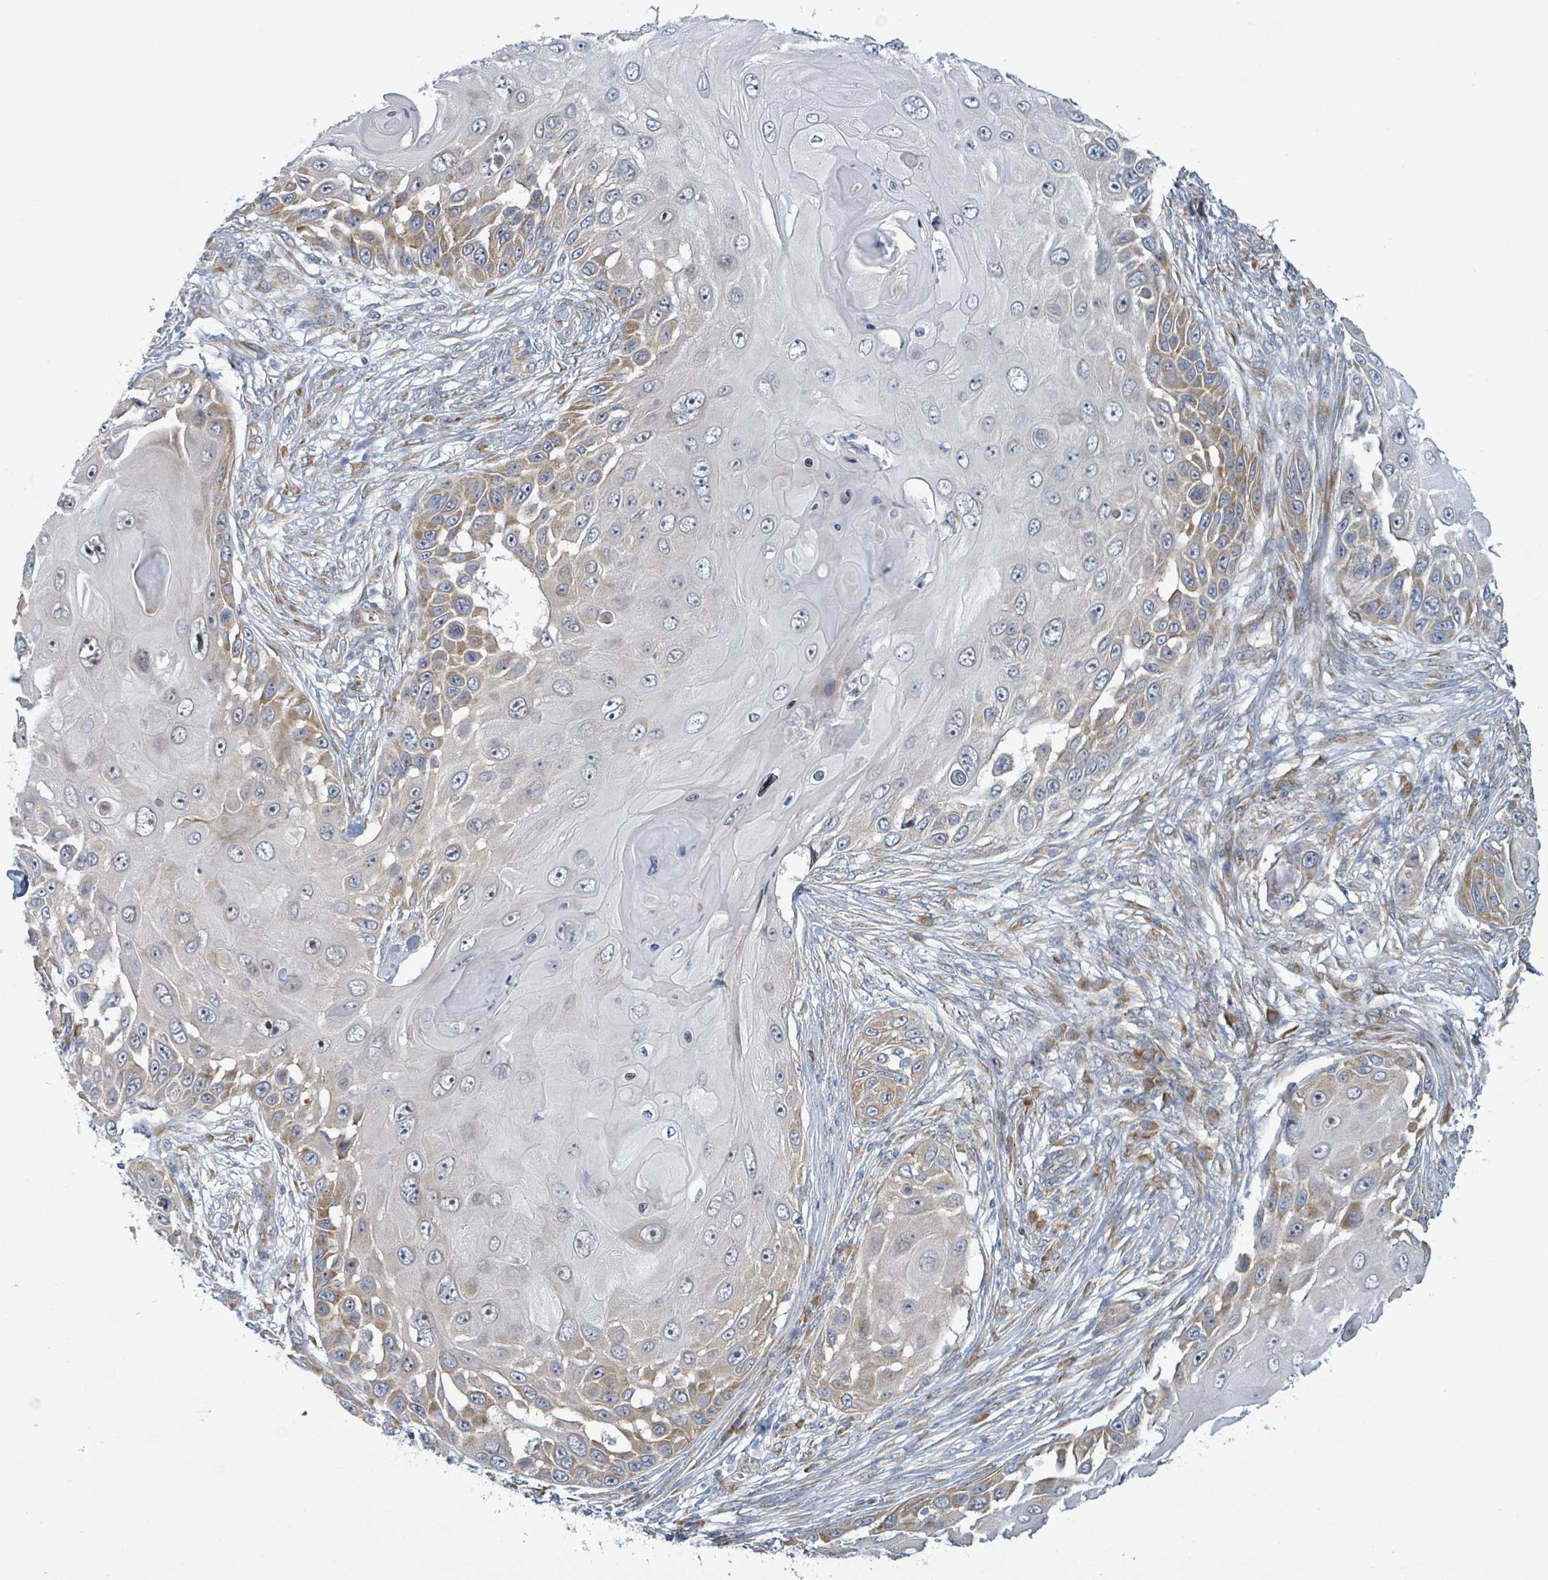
{"staining": {"intensity": "moderate", "quantity": "25%-75%", "location": "cytoplasmic/membranous"}, "tissue": "skin cancer", "cell_type": "Tumor cells", "image_type": "cancer", "snomed": [{"axis": "morphology", "description": "Squamous cell carcinoma, NOS"}, {"axis": "topography", "description": "Skin"}], "caption": "Squamous cell carcinoma (skin) stained for a protein reveals moderate cytoplasmic/membranous positivity in tumor cells. (DAB (3,3'-diaminobenzidine) = brown stain, brightfield microscopy at high magnification).", "gene": "RPL32", "patient": {"sex": "female", "age": 44}}